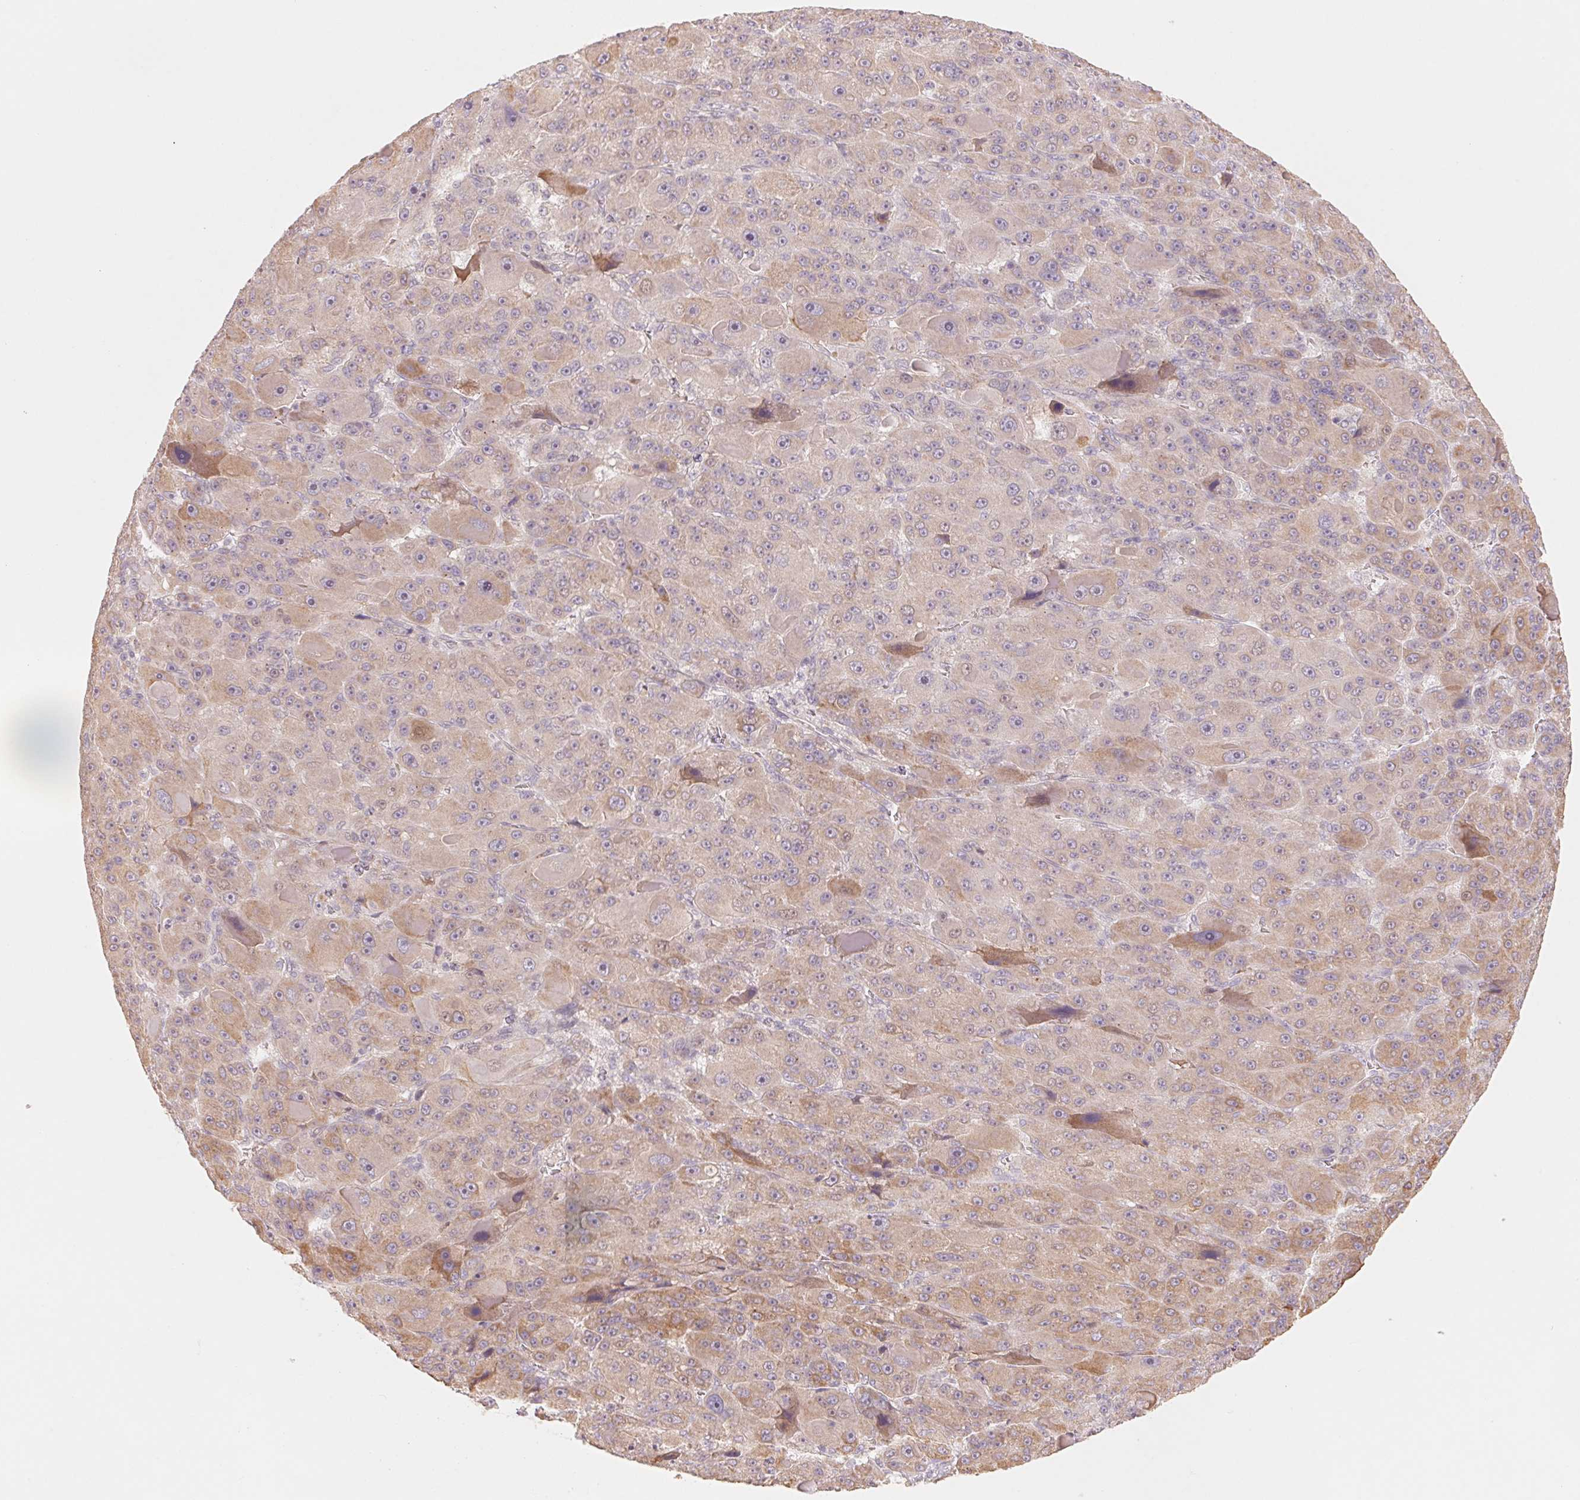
{"staining": {"intensity": "weak", "quantity": "<25%", "location": "cytoplasmic/membranous"}, "tissue": "liver cancer", "cell_type": "Tumor cells", "image_type": "cancer", "snomed": [{"axis": "morphology", "description": "Carcinoma, Hepatocellular, NOS"}, {"axis": "topography", "description": "Liver"}], "caption": "High magnification brightfield microscopy of liver cancer (hepatocellular carcinoma) stained with DAB (3,3'-diaminobenzidine) (brown) and counterstained with hematoxylin (blue): tumor cells show no significant expression.", "gene": "DENND2C", "patient": {"sex": "male", "age": 76}}